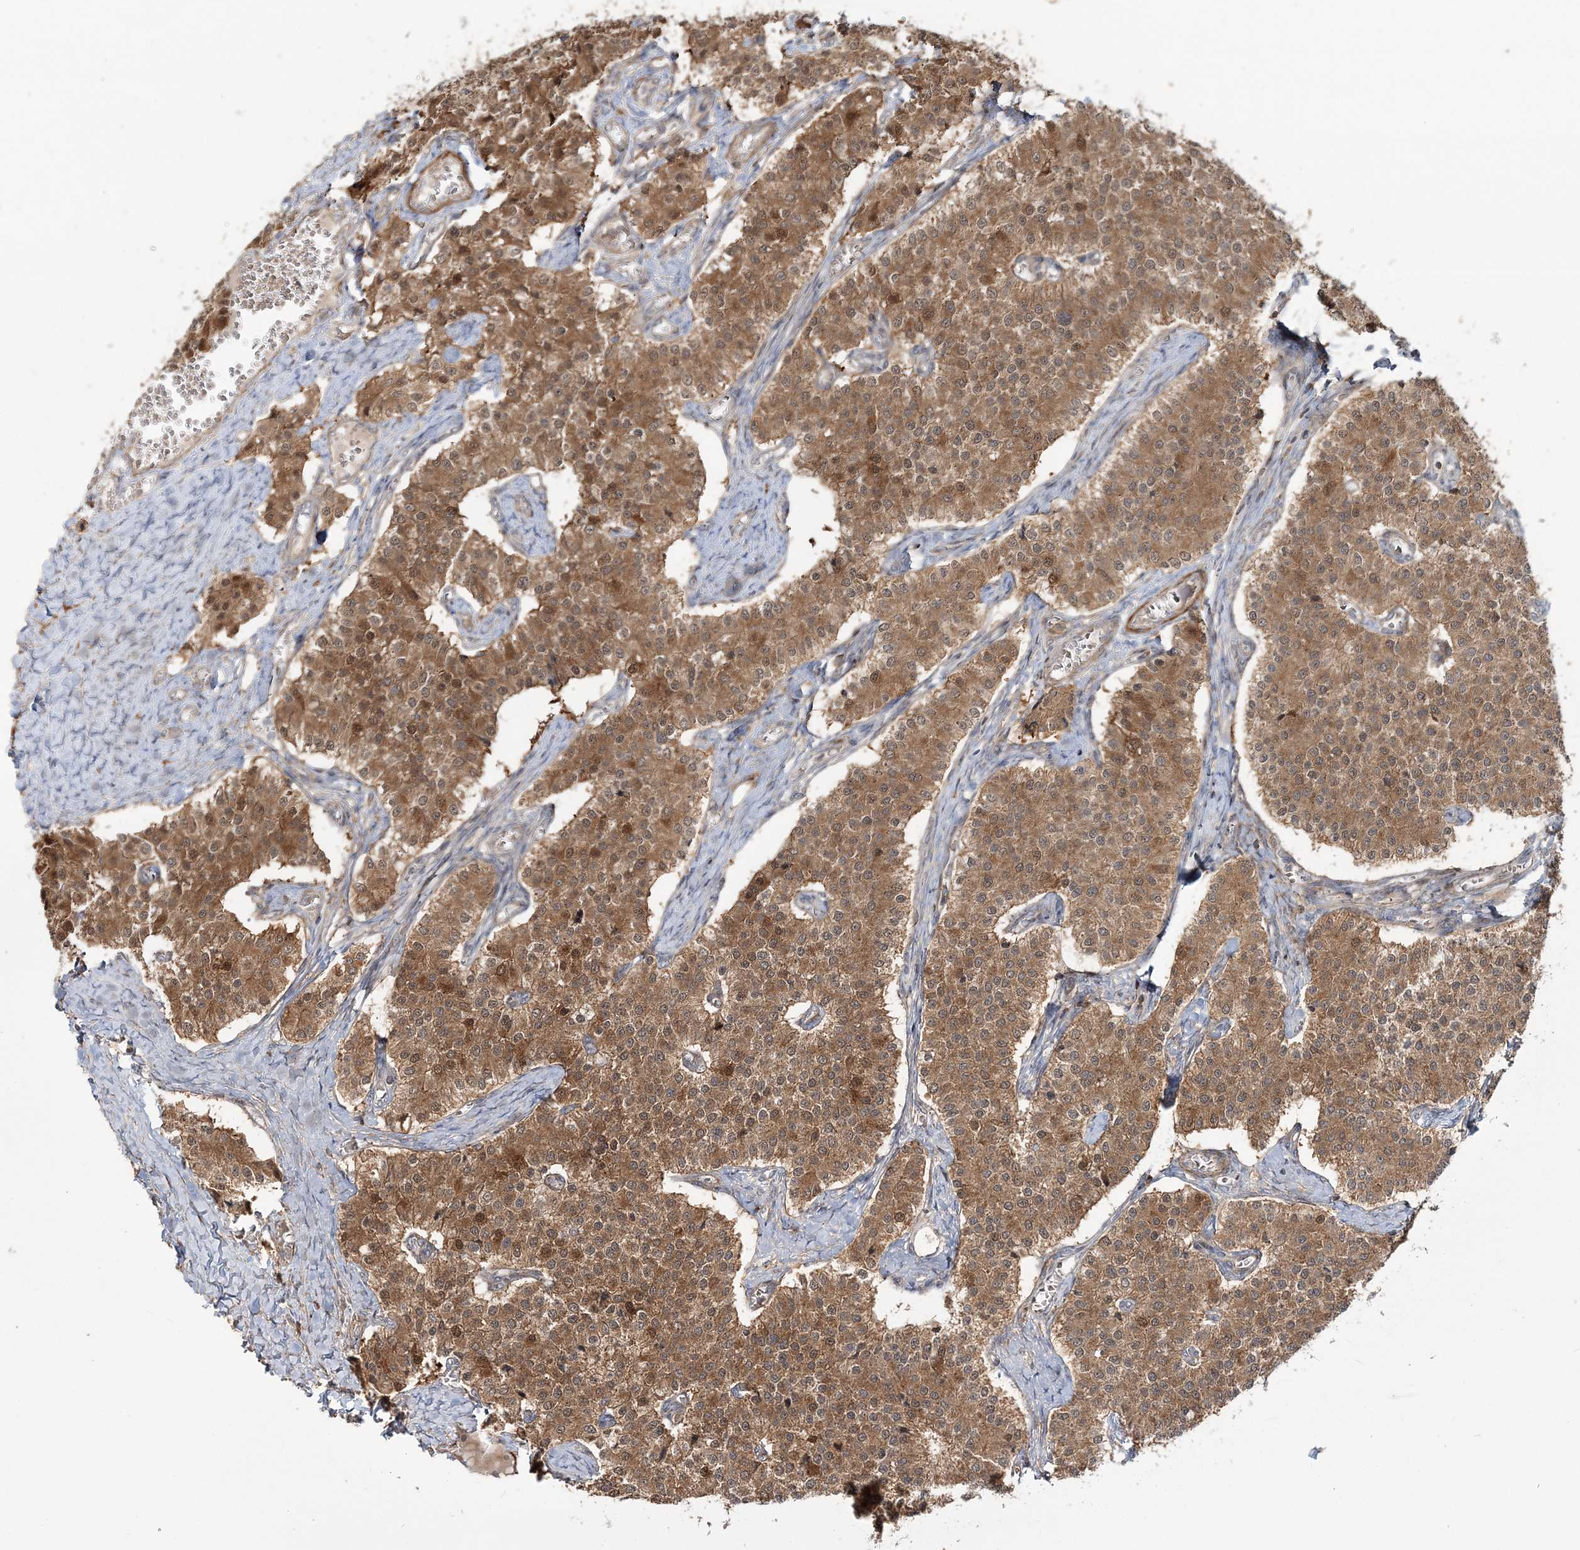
{"staining": {"intensity": "moderate", "quantity": ">75%", "location": "cytoplasmic/membranous"}, "tissue": "carcinoid", "cell_type": "Tumor cells", "image_type": "cancer", "snomed": [{"axis": "morphology", "description": "Carcinoid, malignant, NOS"}, {"axis": "topography", "description": "Colon"}], "caption": "This image exhibits immunohistochemistry staining of carcinoid, with medium moderate cytoplasmic/membranous expression in about >75% of tumor cells.", "gene": "MOCS2", "patient": {"sex": "female", "age": 52}}